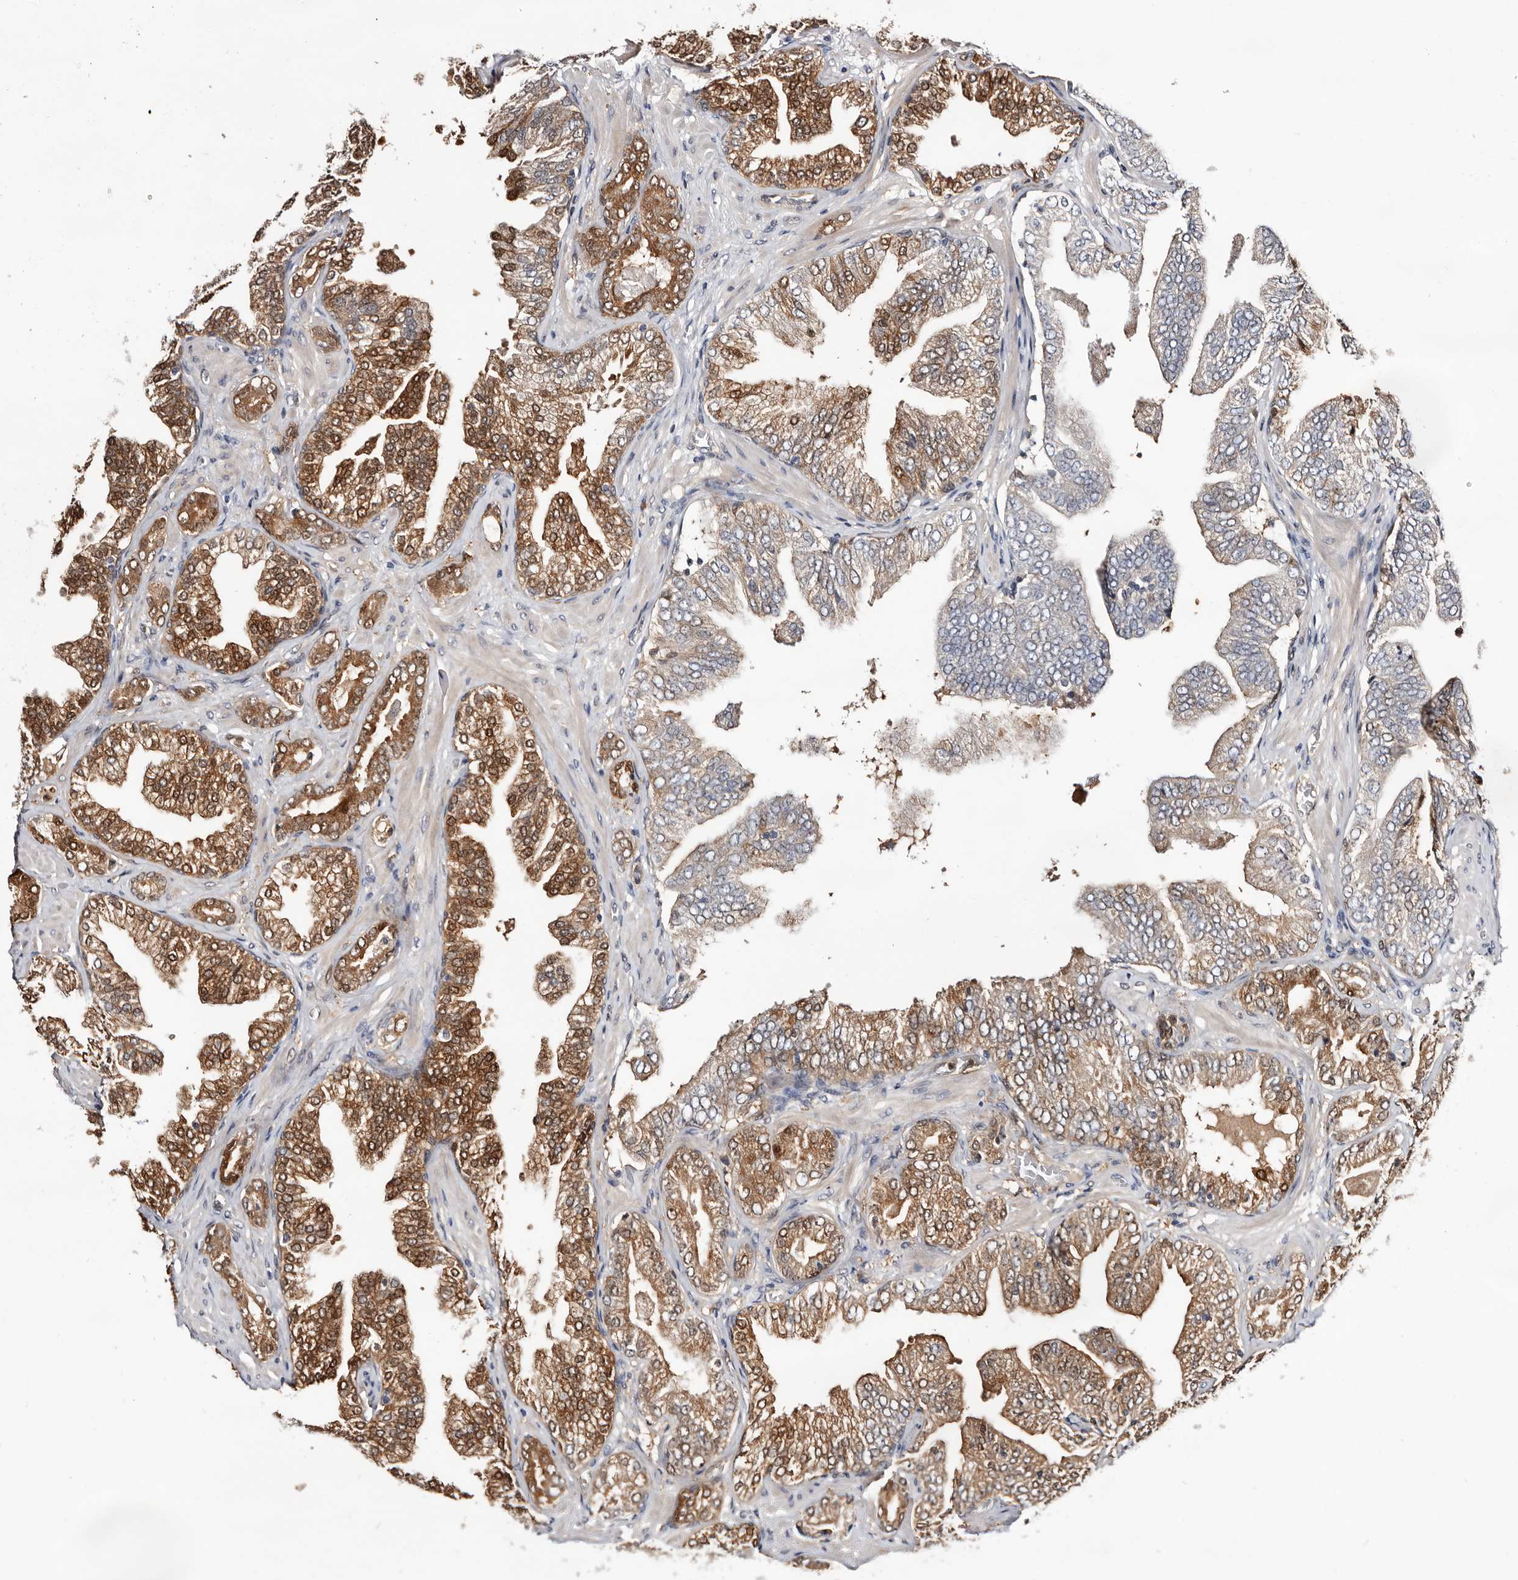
{"staining": {"intensity": "moderate", "quantity": ">75%", "location": "cytoplasmic/membranous,nuclear"}, "tissue": "prostate cancer", "cell_type": "Tumor cells", "image_type": "cancer", "snomed": [{"axis": "morphology", "description": "Adenocarcinoma, High grade"}, {"axis": "topography", "description": "Prostate"}], "caption": "Protein analysis of prostate high-grade adenocarcinoma tissue reveals moderate cytoplasmic/membranous and nuclear positivity in about >75% of tumor cells.", "gene": "TP53I3", "patient": {"sex": "male", "age": 58}}